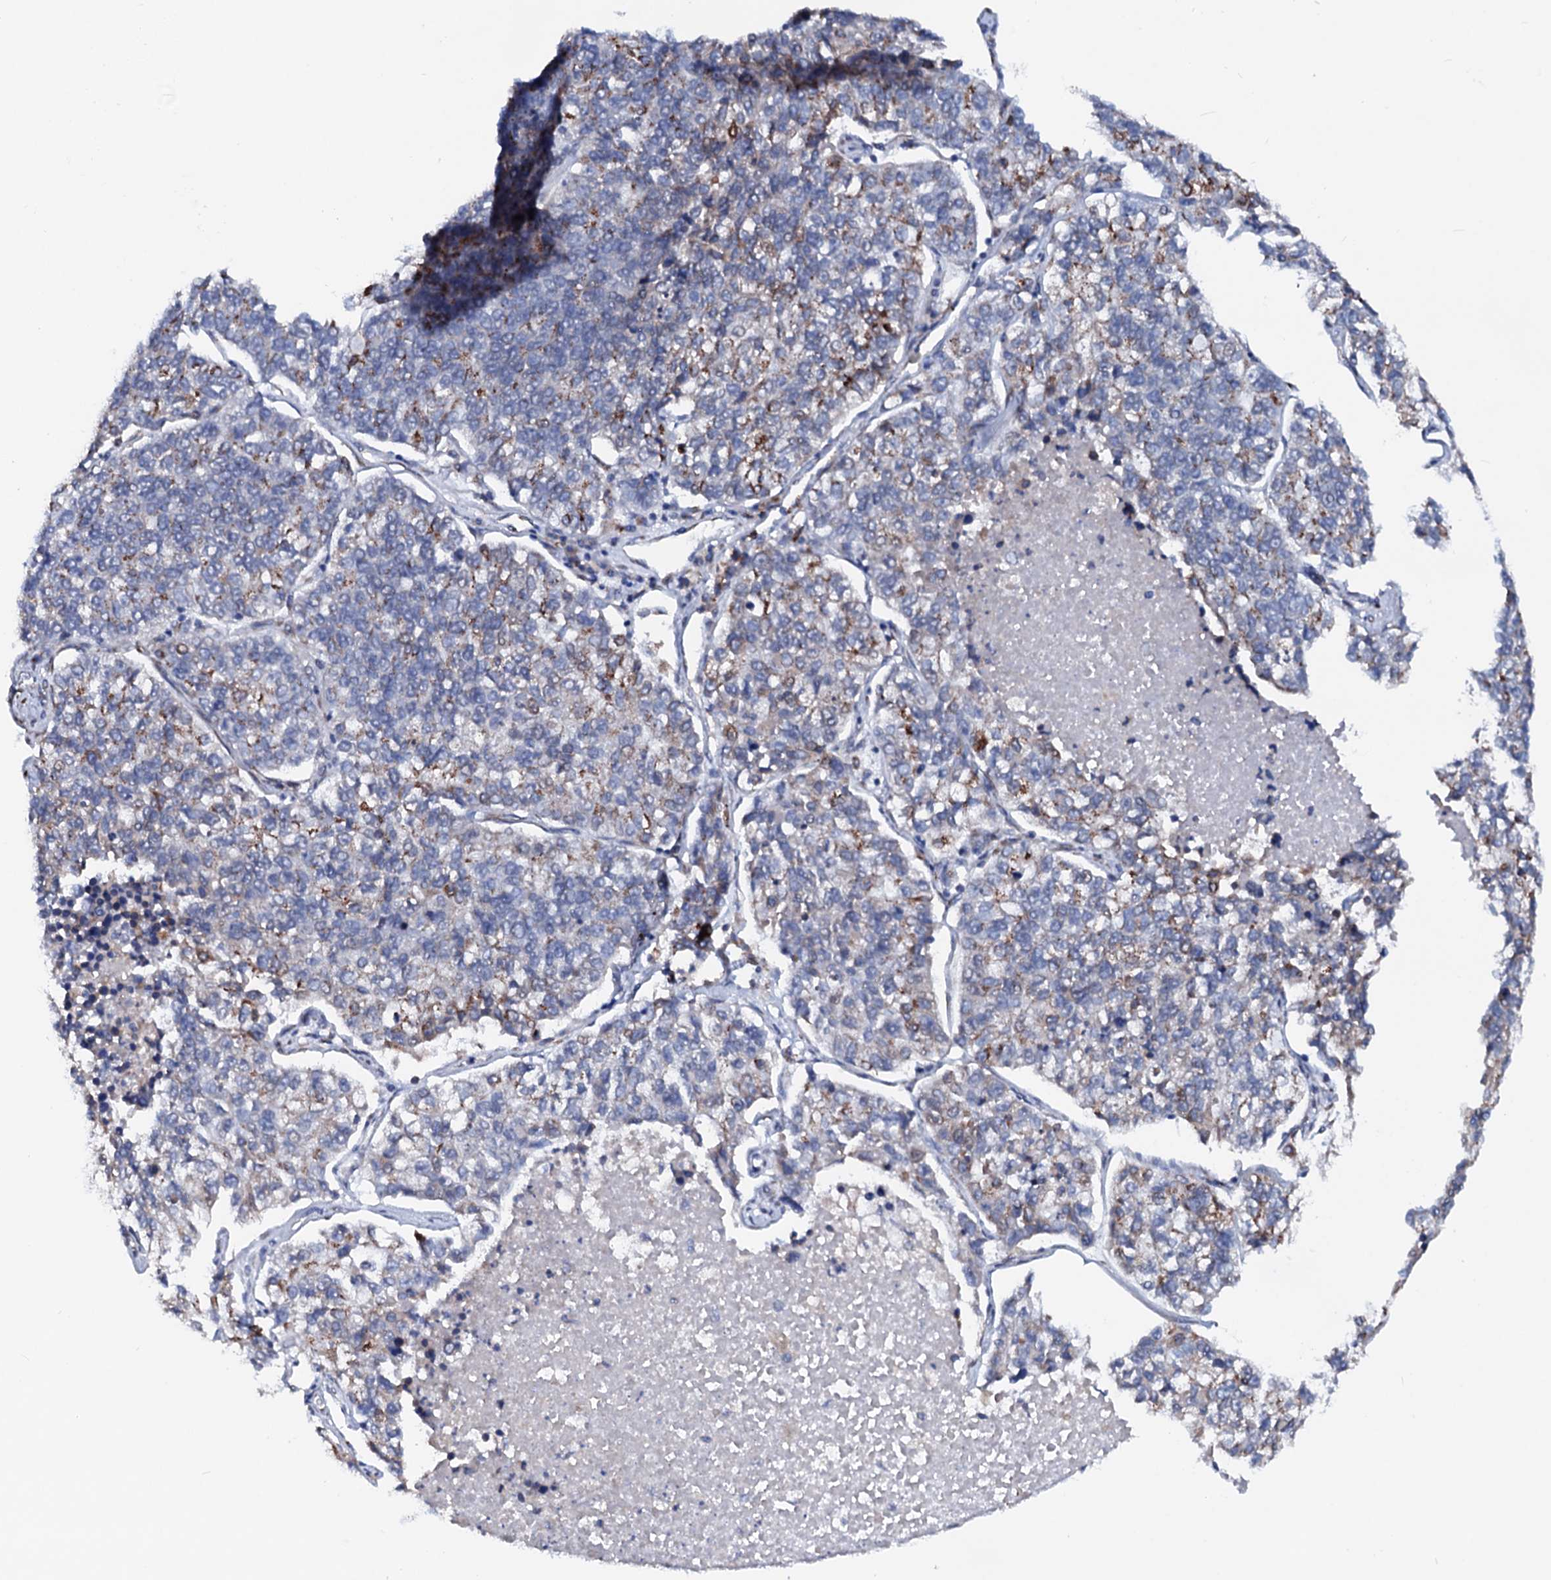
{"staining": {"intensity": "weak", "quantity": "<25%", "location": "cytoplasmic/membranous"}, "tissue": "lung cancer", "cell_type": "Tumor cells", "image_type": "cancer", "snomed": [{"axis": "morphology", "description": "Adenocarcinoma, NOS"}, {"axis": "topography", "description": "Lung"}], "caption": "High power microscopy photomicrograph of an IHC histopathology image of lung adenocarcinoma, revealing no significant positivity in tumor cells. The staining is performed using DAB (3,3'-diaminobenzidine) brown chromogen with nuclei counter-stained in using hematoxylin.", "gene": "TMCO3", "patient": {"sex": "male", "age": 49}}